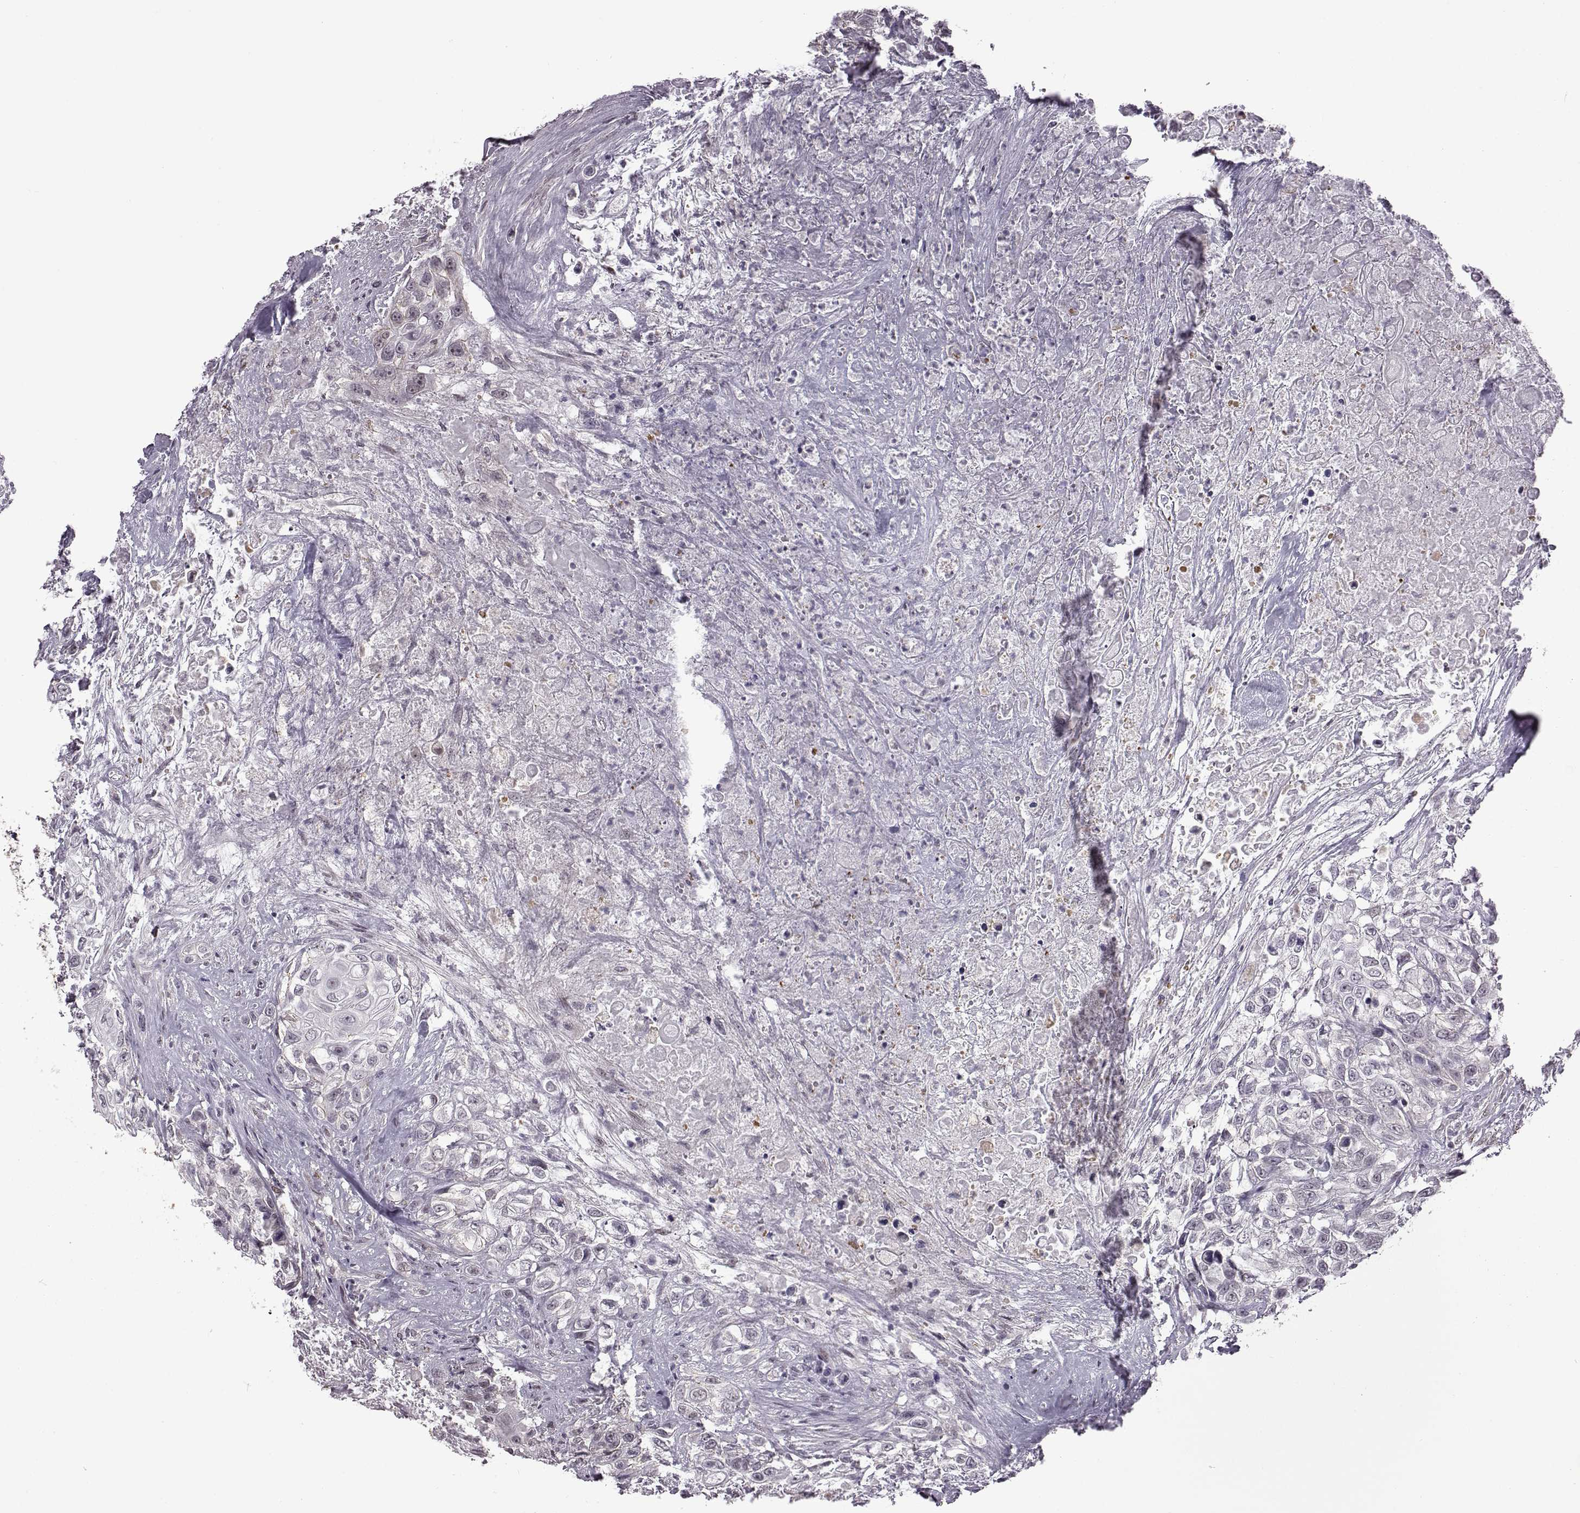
{"staining": {"intensity": "negative", "quantity": "none", "location": "none"}, "tissue": "urothelial cancer", "cell_type": "Tumor cells", "image_type": "cancer", "snomed": [{"axis": "morphology", "description": "Urothelial carcinoma, High grade"}, {"axis": "topography", "description": "Urinary bladder"}], "caption": "High magnification brightfield microscopy of urothelial cancer stained with DAB (3,3'-diaminobenzidine) (brown) and counterstained with hematoxylin (blue): tumor cells show no significant staining.", "gene": "SYNPO2", "patient": {"sex": "female", "age": 56}}